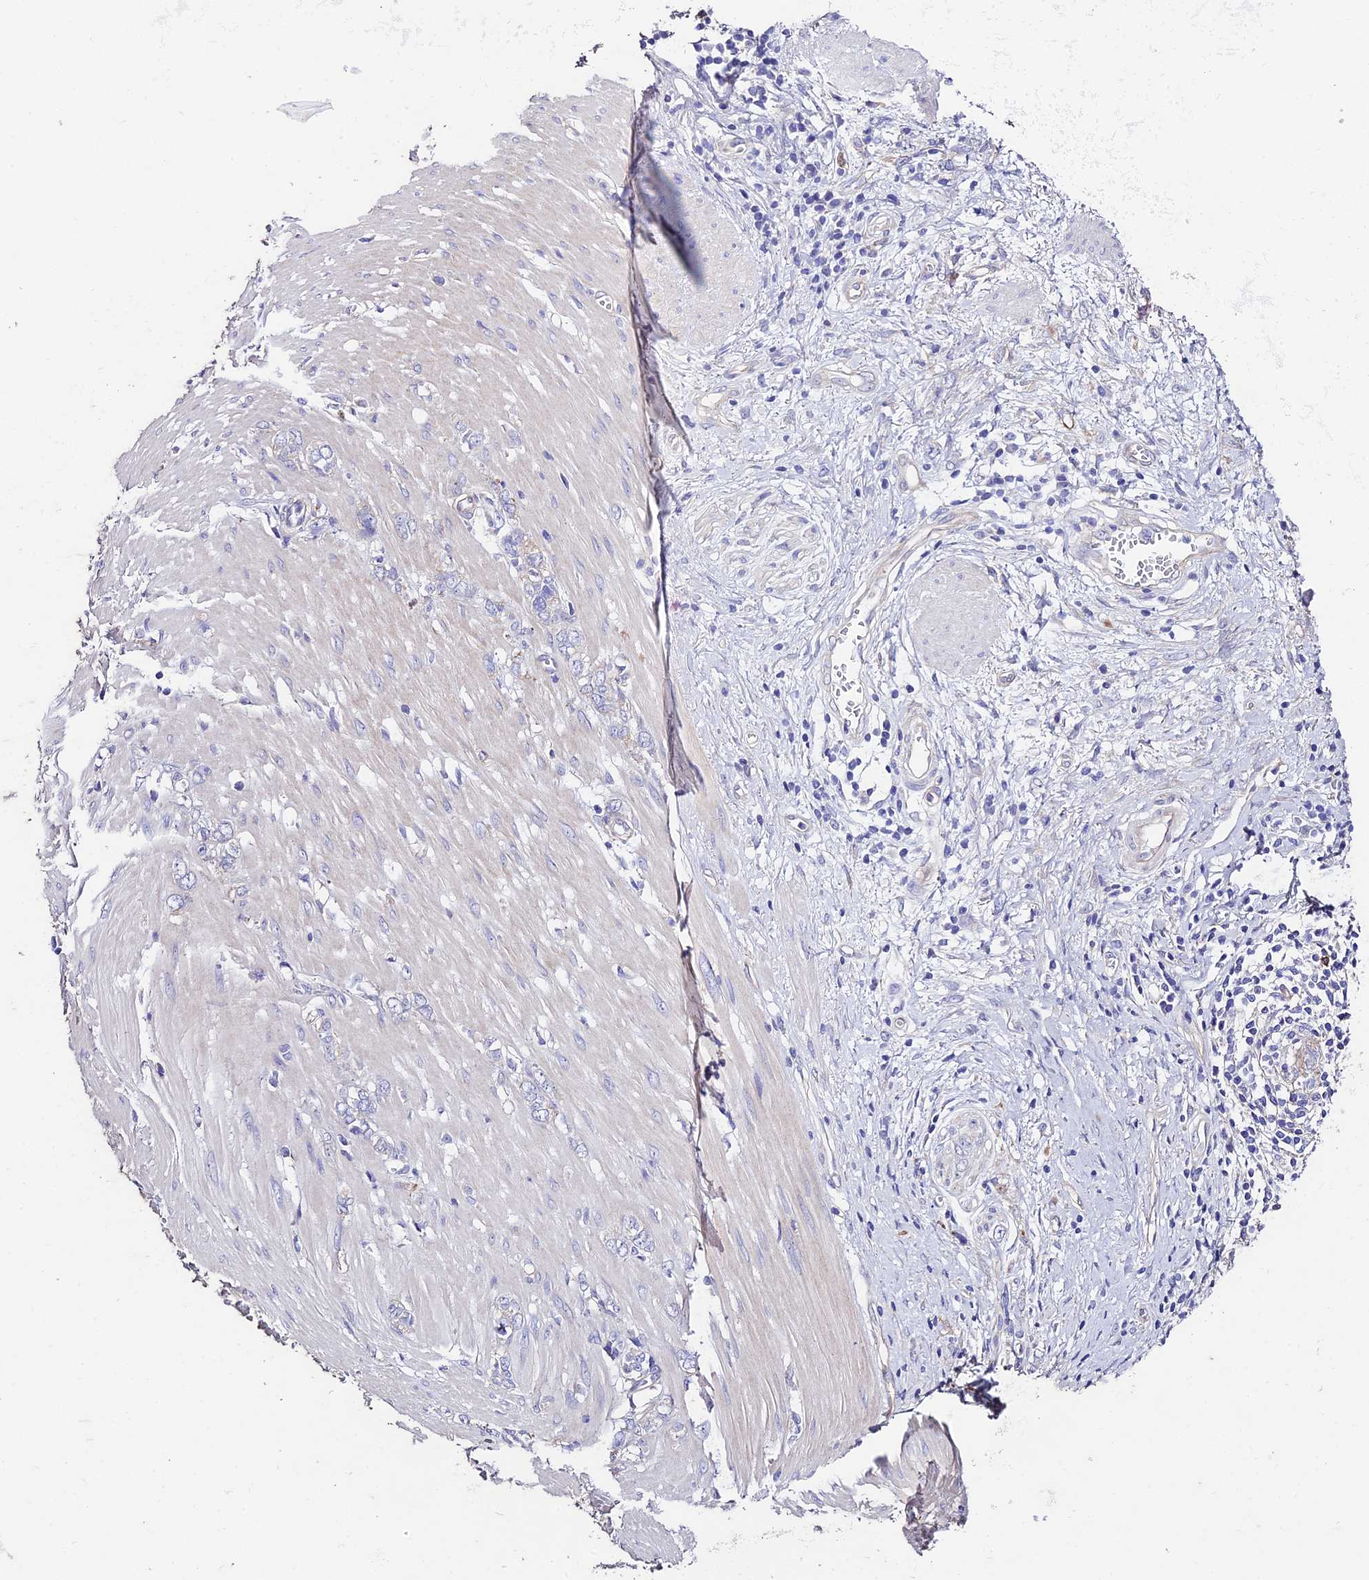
{"staining": {"intensity": "negative", "quantity": "none", "location": "none"}, "tissue": "stomach cancer", "cell_type": "Tumor cells", "image_type": "cancer", "snomed": [{"axis": "morphology", "description": "Adenocarcinoma, NOS"}, {"axis": "topography", "description": "Stomach"}], "caption": "The micrograph demonstrates no staining of tumor cells in stomach cancer.", "gene": "QRFP", "patient": {"sex": "female", "age": 76}}